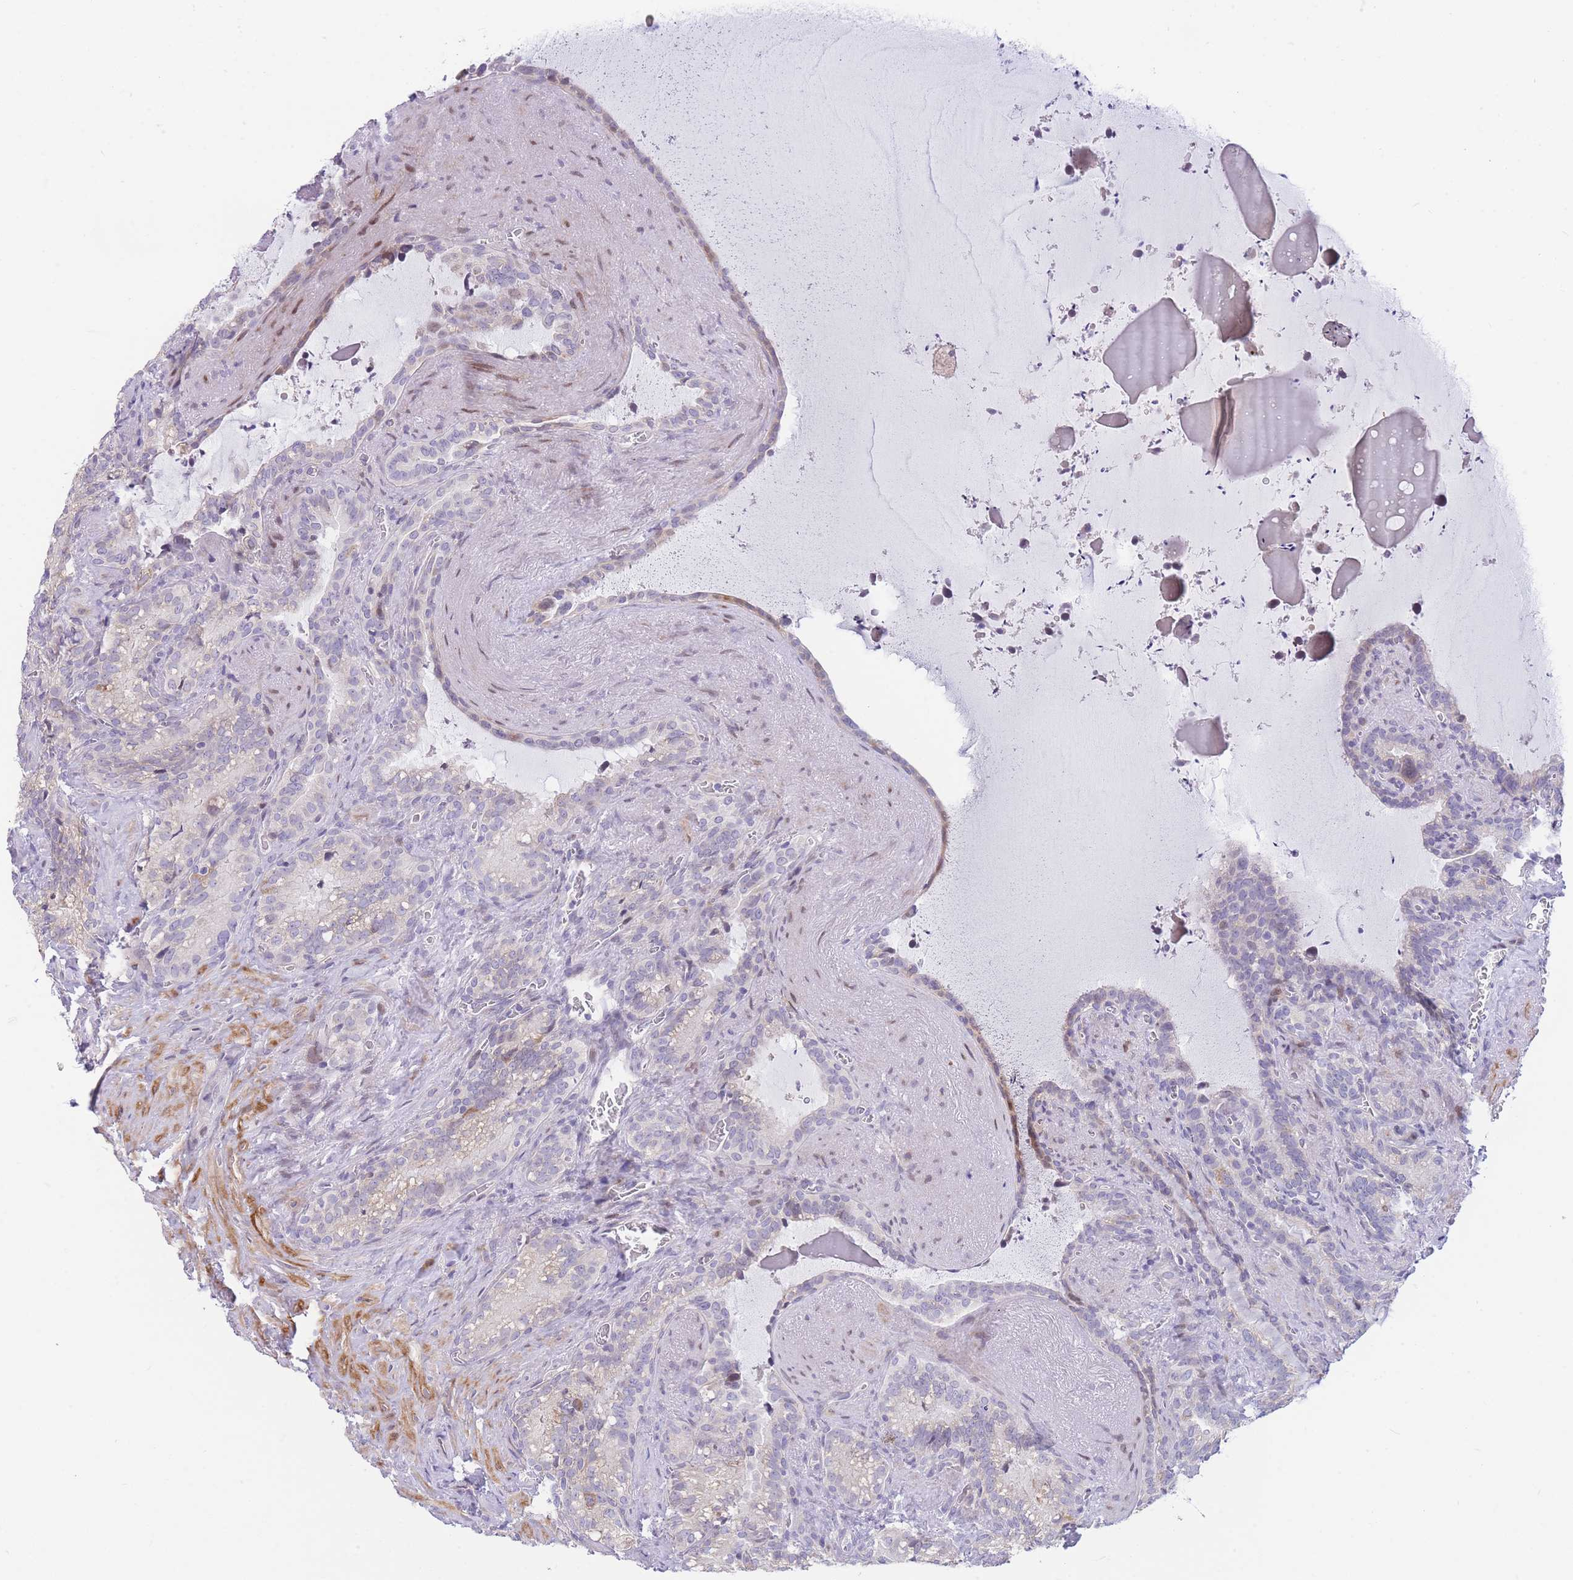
{"staining": {"intensity": "weak", "quantity": "<25%", "location": "nuclear"}, "tissue": "seminal vesicle", "cell_type": "Glandular cells", "image_type": "normal", "snomed": [{"axis": "morphology", "description": "Normal tissue, NOS"}, {"axis": "topography", "description": "Prostate"}, {"axis": "topography", "description": "Seminal veicle"}], "caption": "Immunohistochemistry of normal seminal vesicle exhibits no positivity in glandular cells.", "gene": "SHCBP1", "patient": {"sex": "male", "age": 58}}